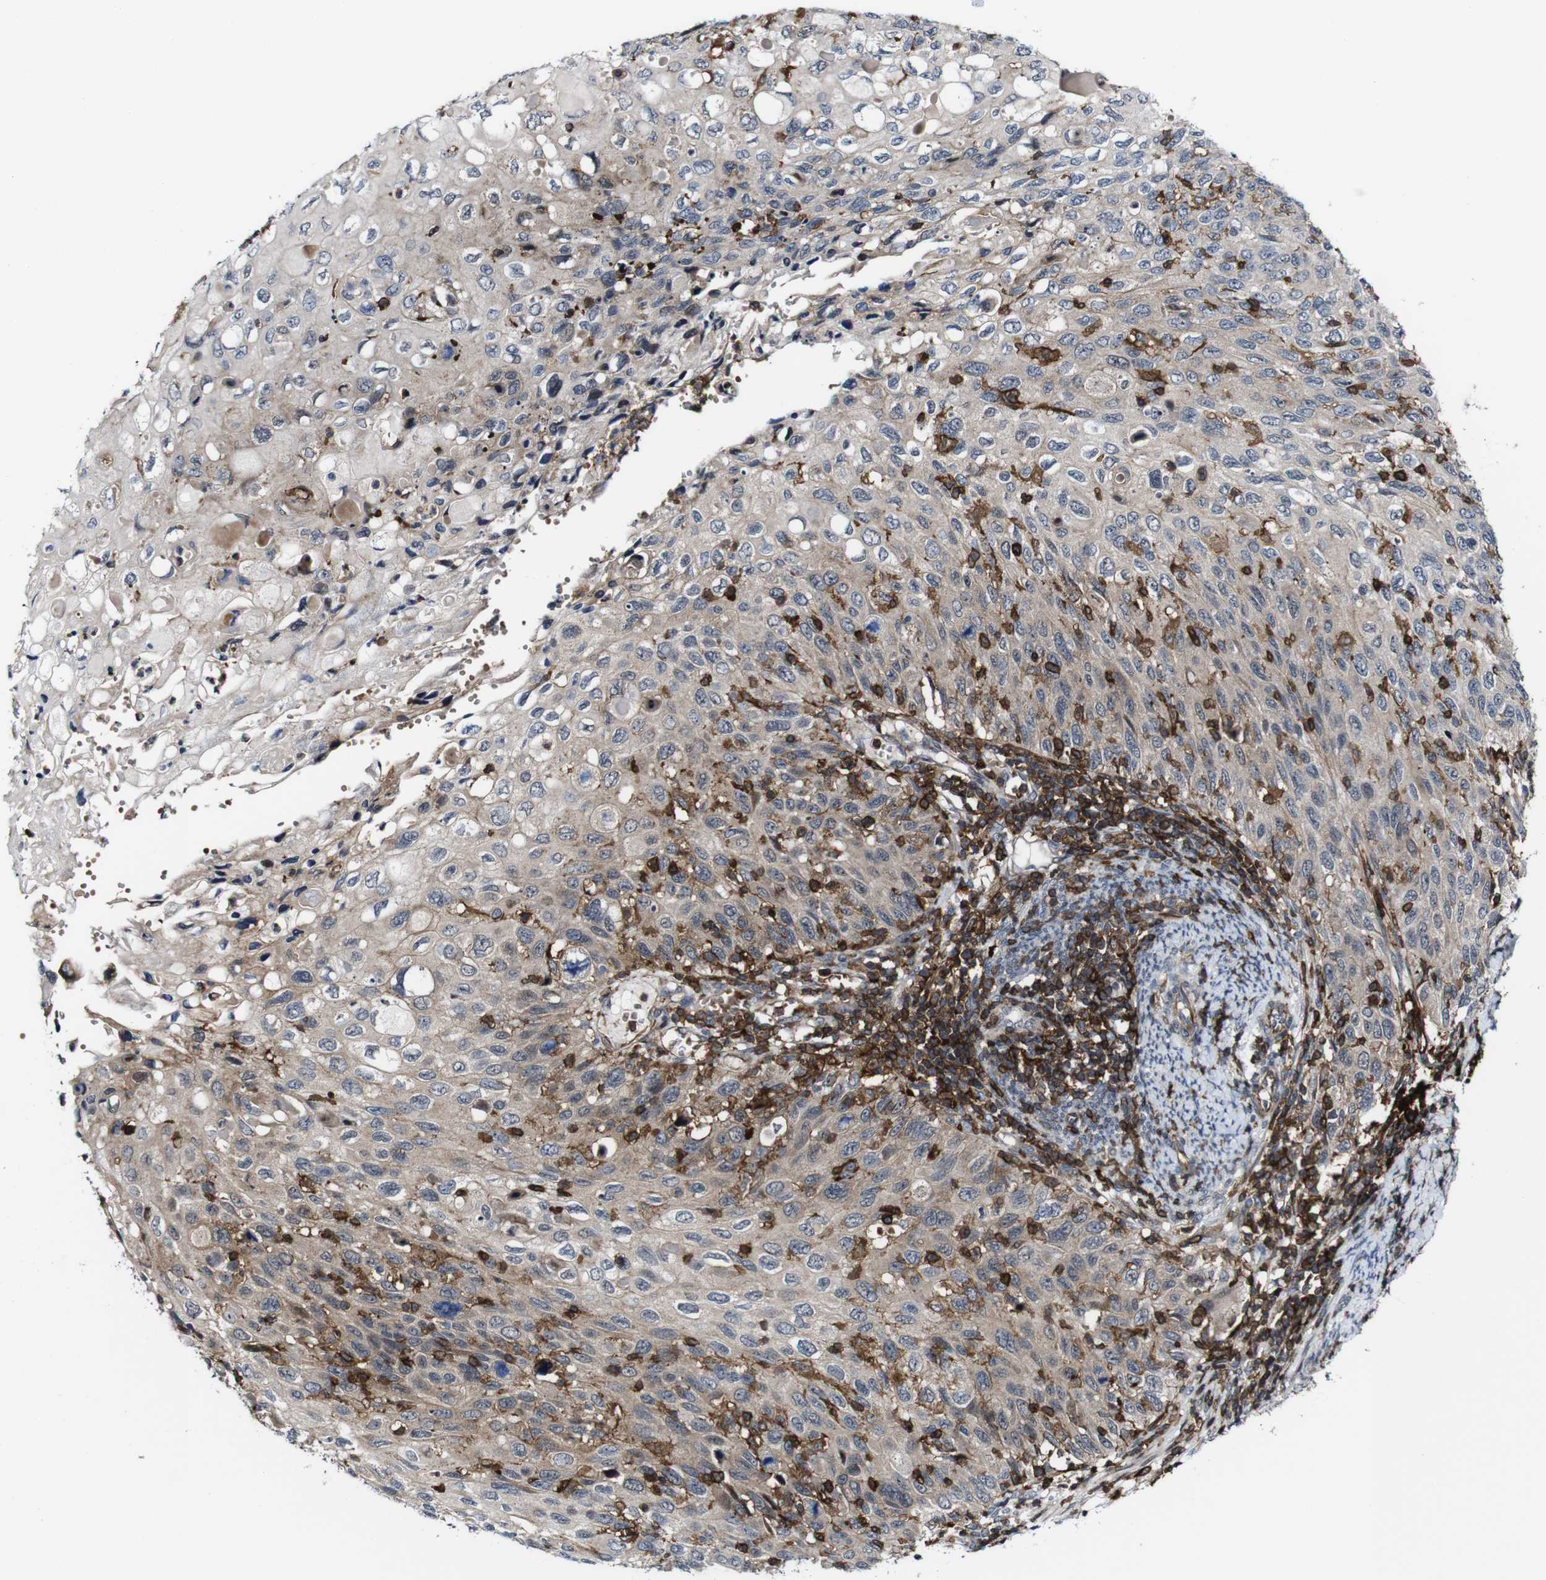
{"staining": {"intensity": "weak", "quantity": ">75%", "location": "cytoplasmic/membranous"}, "tissue": "cervical cancer", "cell_type": "Tumor cells", "image_type": "cancer", "snomed": [{"axis": "morphology", "description": "Squamous cell carcinoma, NOS"}, {"axis": "topography", "description": "Cervix"}], "caption": "Immunohistochemical staining of cervical cancer (squamous cell carcinoma) exhibits weak cytoplasmic/membranous protein expression in about >75% of tumor cells. The staining was performed using DAB to visualize the protein expression in brown, while the nuclei were stained in blue with hematoxylin (Magnification: 20x).", "gene": "JAK2", "patient": {"sex": "female", "age": 70}}